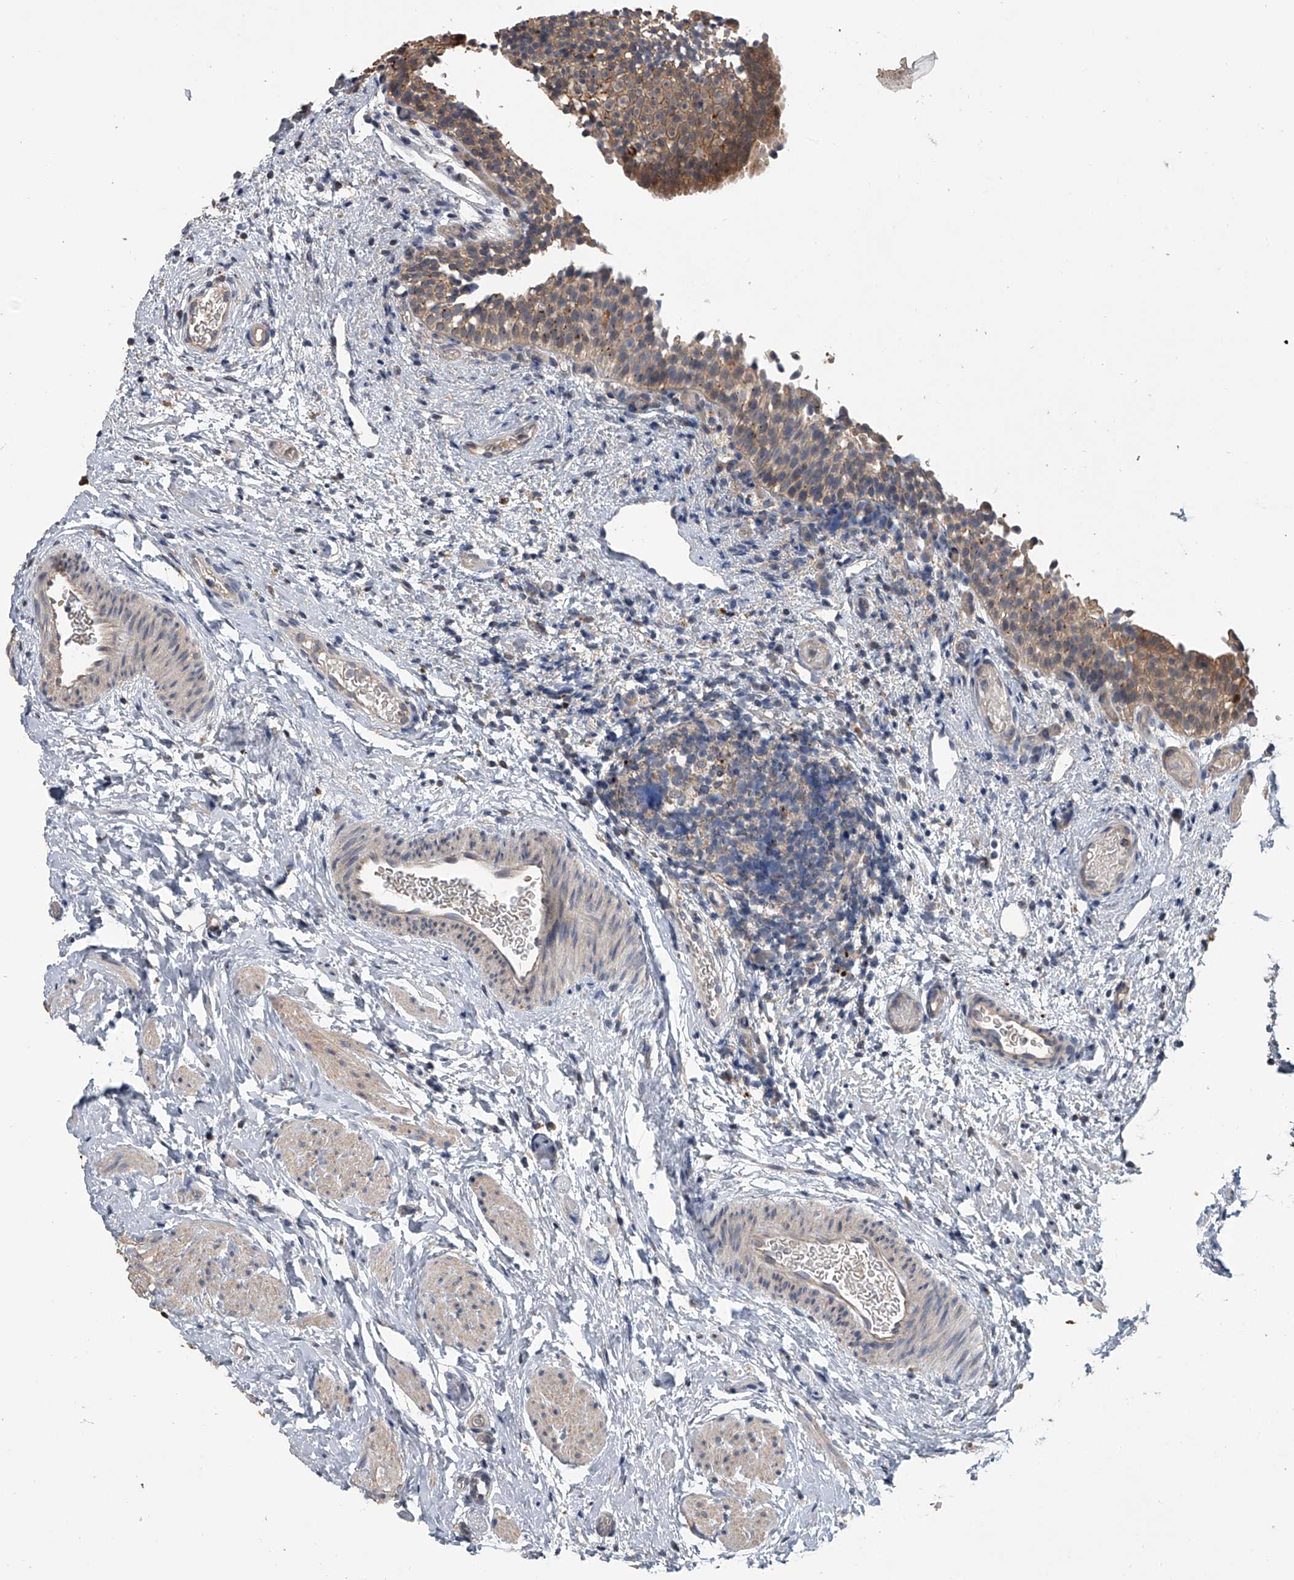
{"staining": {"intensity": "moderate", "quantity": ">75%", "location": "cytoplasmic/membranous"}, "tissue": "urinary bladder", "cell_type": "Urothelial cells", "image_type": "normal", "snomed": [{"axis": "morphology", "description": "Normal tissue, NOS"}, {"axis": "topography", "description": "Urinary bladder"}], "caption": "Brown immunohistochemical staining in benign human urinary bladder displays moderate cytoplasmic/membranous positivity in approximately >75% of urothelial cells. Nuclei are stained in blue.", "gene": "DOCK9", "patient": {"sex": "male", "age": 1}}